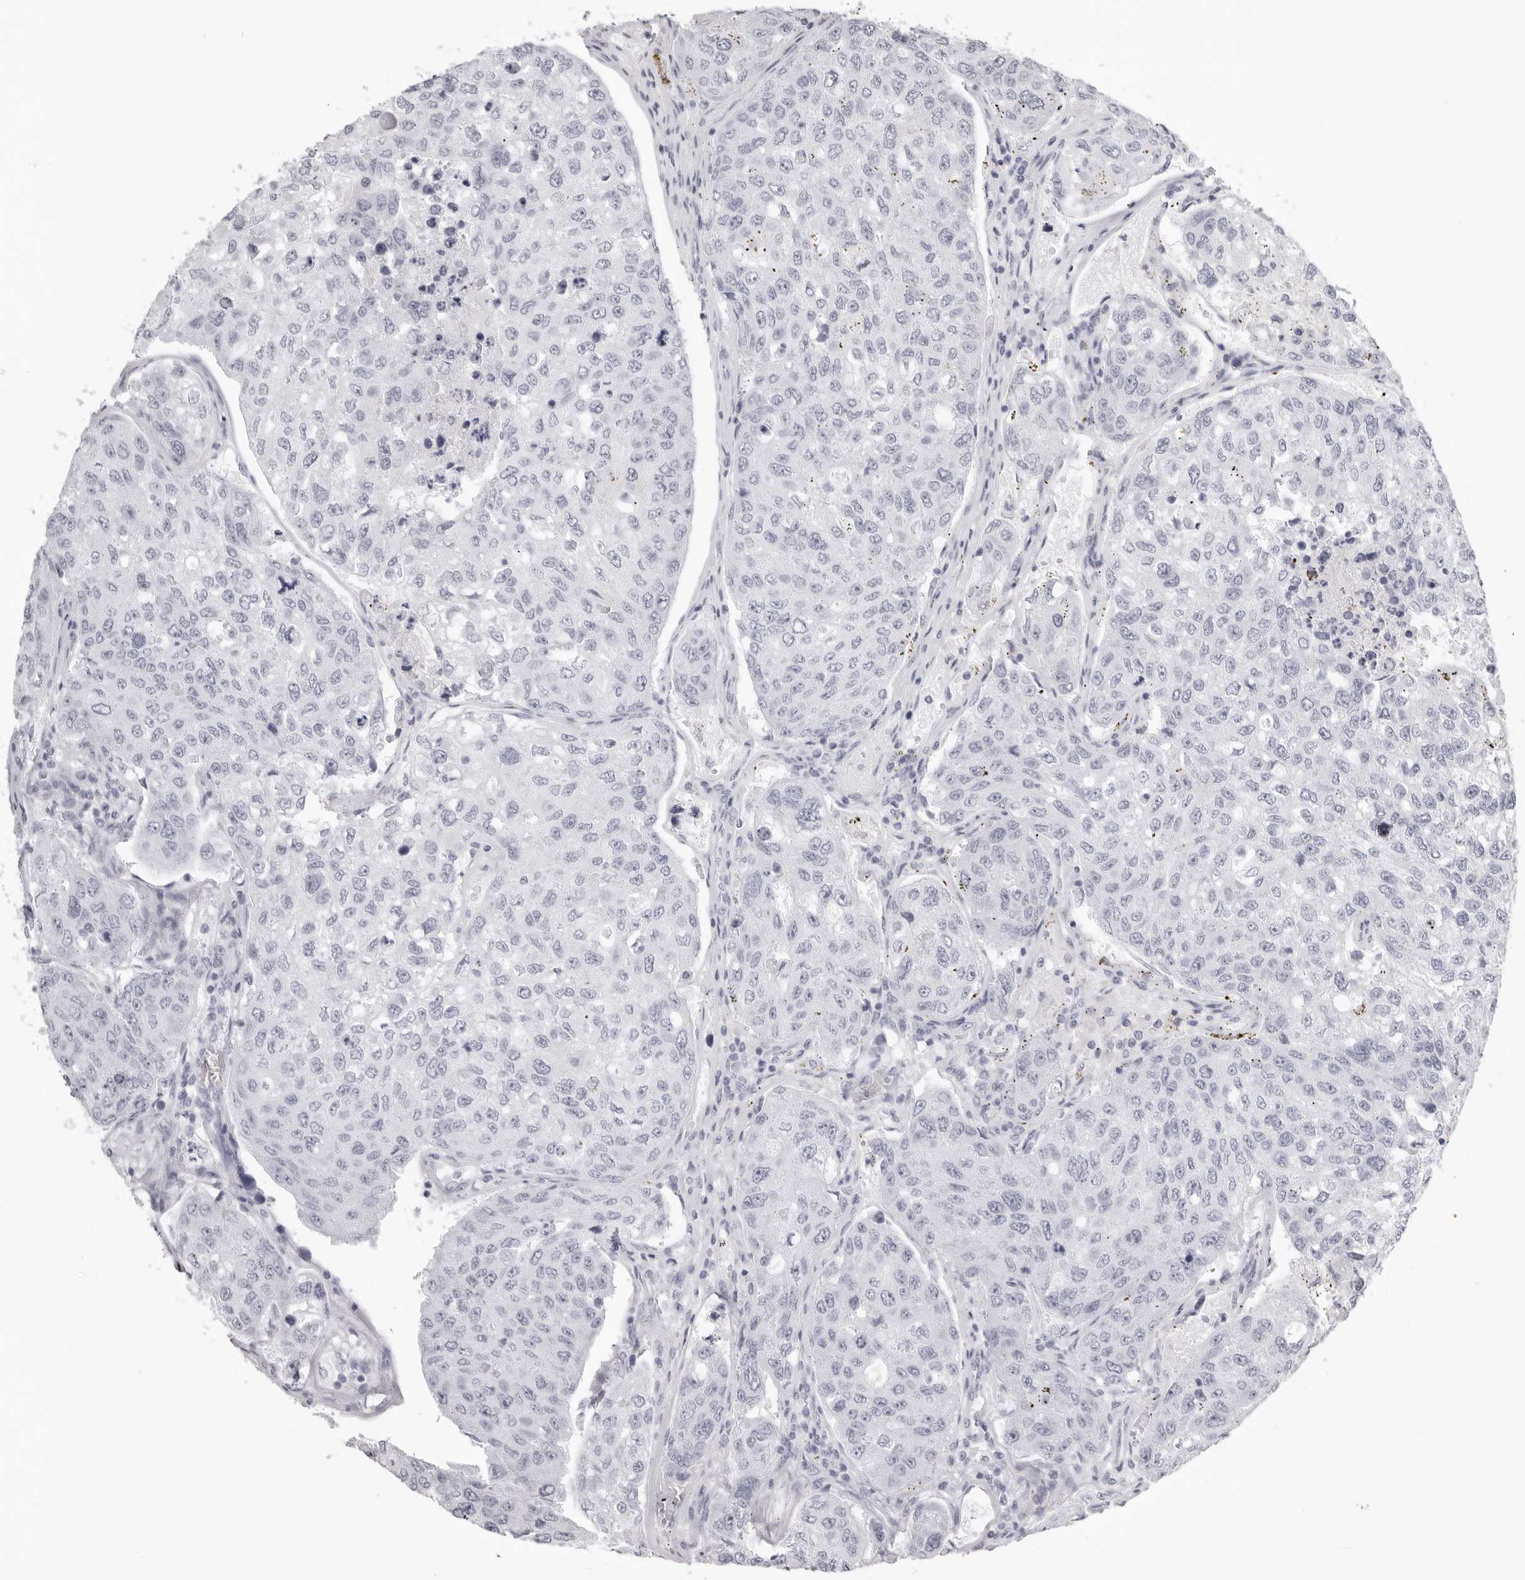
{"staining": {"intensity": "negative", "quantity": "none", "location": "none"}, "tissue": "urothelial cancer", "cell_type": "Tumor cells", "image_type": "cancer", "snomed": [{"axis": "morphology", "description": "Urothelial carcinoma, High grade"}, {"axis": "topography", "description": "Lymph node"}, {"axis": "topography", "description": "Urinary bladder"}], "caption": "Immunohistochemical staining of human urothelial cancer reveals no significant expression in tumor cells. The staining is performed using DAB (3,3'-diaminobenzidine) brown chromogen with nuclei counter-stained in using hematoxylin.", "gene": "KLK9", "patient": {"sex": "male", "age": 51}}